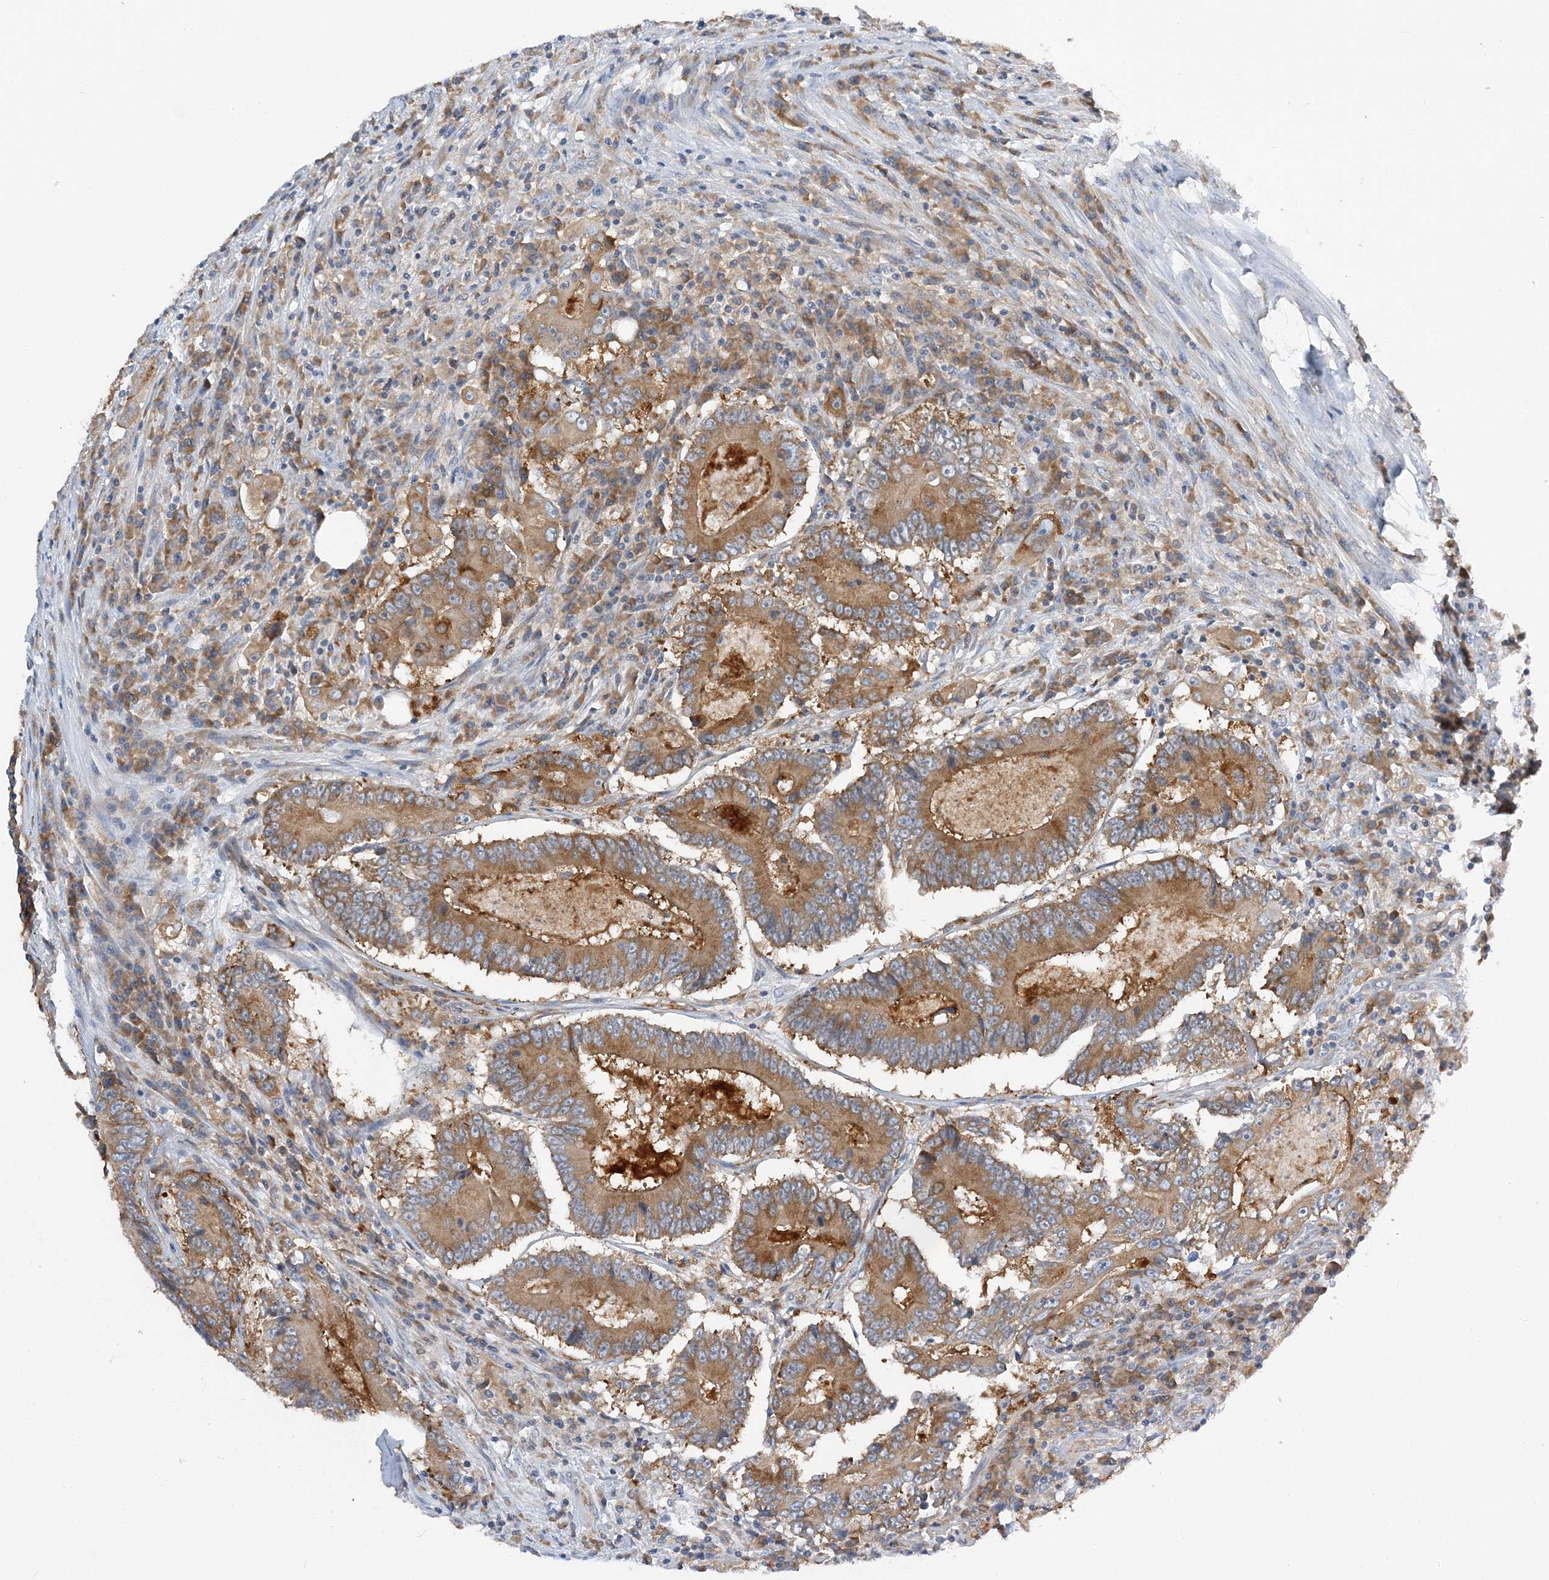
{"staining": {"intensity": "moderate", "quantity": ">75%", "location": "cytoplasmic/membranous"}, "tissue": "colorectal cancer", "cell_type": "Tumor cells", "image_type": "cancer", "snomed": [{"axis": "morphology", "description": "Adenocarcinoma, NOS"}, {"axis": "topography", "description": "Colon"}], "caption": "DAB (3,3'-diaminobenzidine) immunohistochemical staining of human colorectal adenocarcinoma exhibits moderate cytoplasmic/membranous protein expression in approximately >75% of tumor cells.", "gene": "LARP4B", "patient": {"sex": "male", "age": 83}}